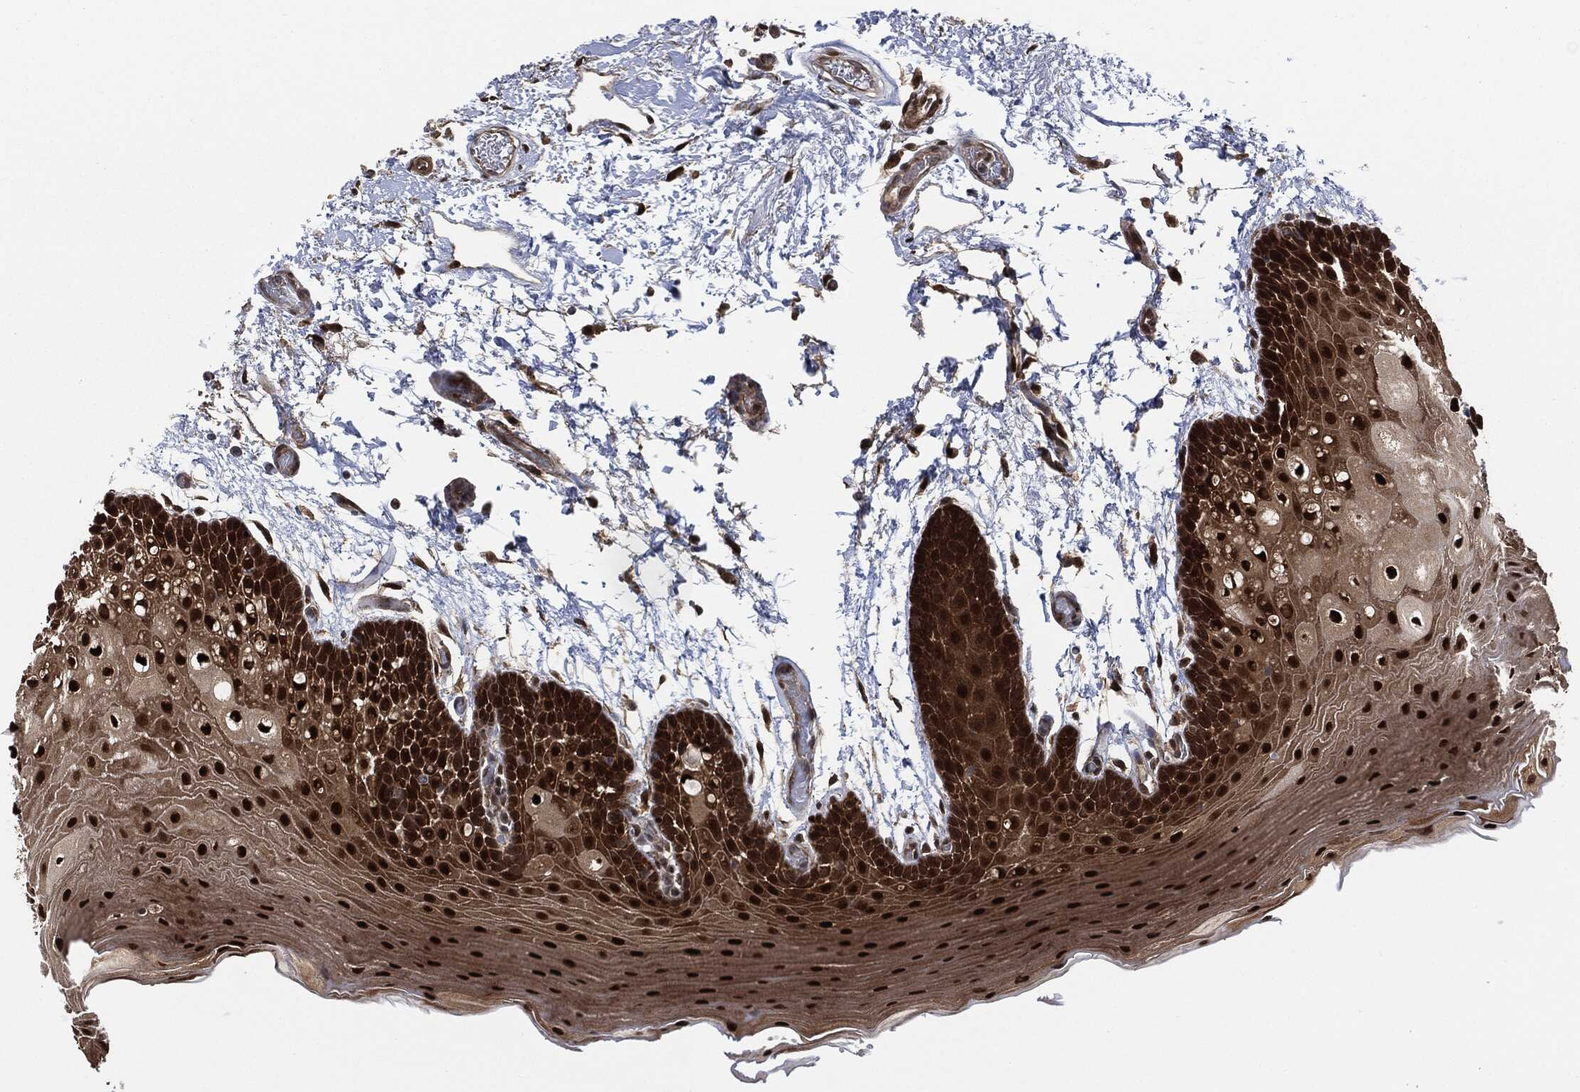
{"staining": {"intensity": "strong", "quantity": ">75%", "location": "nuclear"}, "tissue": "oral mucosa", "cell_type": "Squamous epithelial cells", "image_type": "normal", "snomed": [{"axis": "morphology", "description": "Normal tissue, NOS"}, {"axis": "topography", "description": "Oral tissue"}], "caption": "Unremarkable oral mucosa reveals strong nuclear expression in approximately >75% of squamous epithelial cells, visualized by immunohistochemistry.", "gene": "DCTN1", "patient": {"sex": "male", "age": 62}}